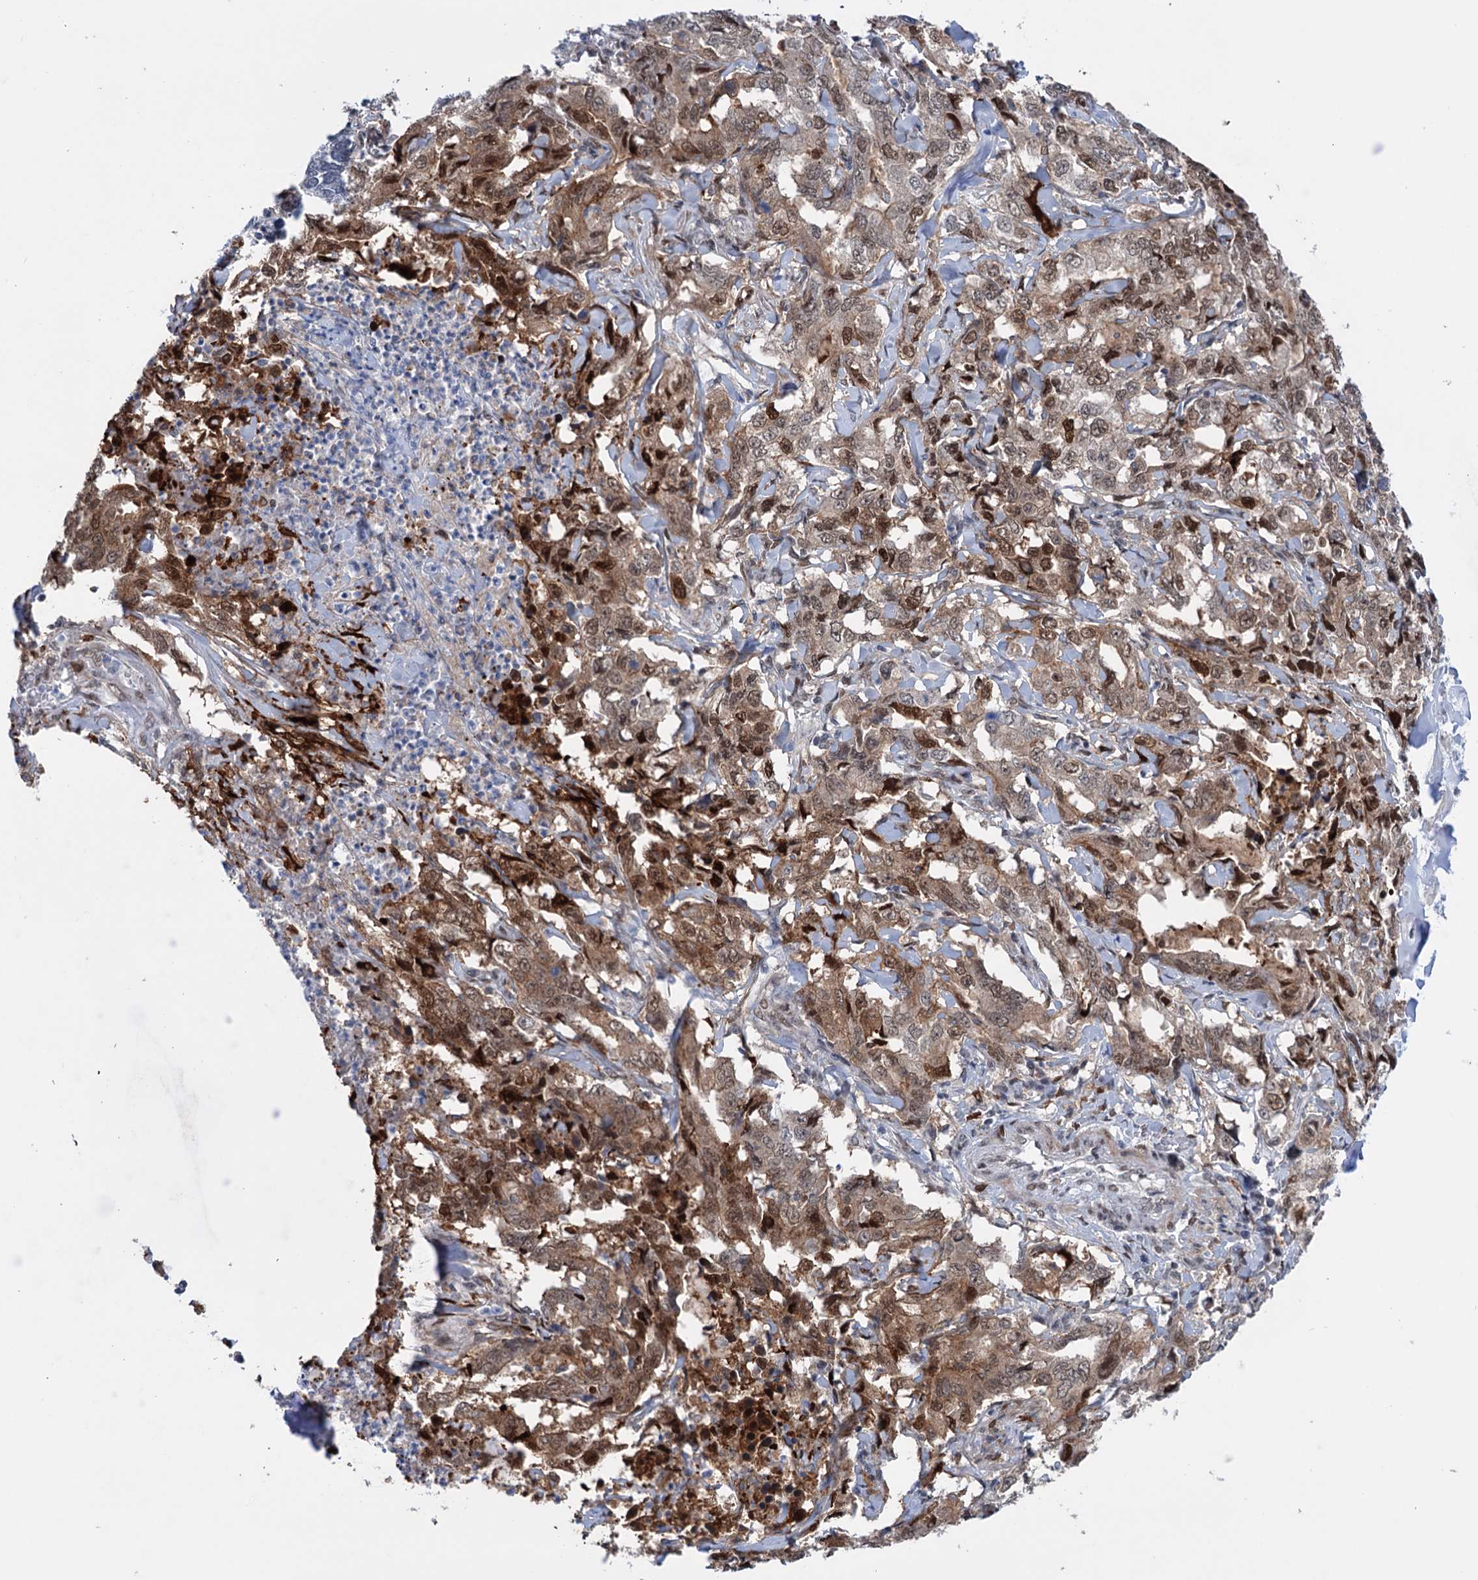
{"staining": {"intensity": "moderate", "quantity": ">75%", "location": "cytoplasmic/membranous,nuclear"}, "tissue": "lung cancer", "cell_type": "Tumor cells", "image_type": "cancer", "snomed": [{"axis": "morphology", "description": "Adenocarcinoma, NOS"}, {"axis": "topography", "description": "Lung"}], "caption": "Immunohistochemistry (IHC) image of neoplastic tissue: lung adenocarcinoma stained using IHC demonstrates medium levels of moderate protein expression localized specifically in the cytoplasmic/membranous and nuclear of tumor cells, appearing as a cytoplasmic/membranous and nuclear brown color.", "gene": "FAM53A", "patient": {"sex": "female", "age": 51}}